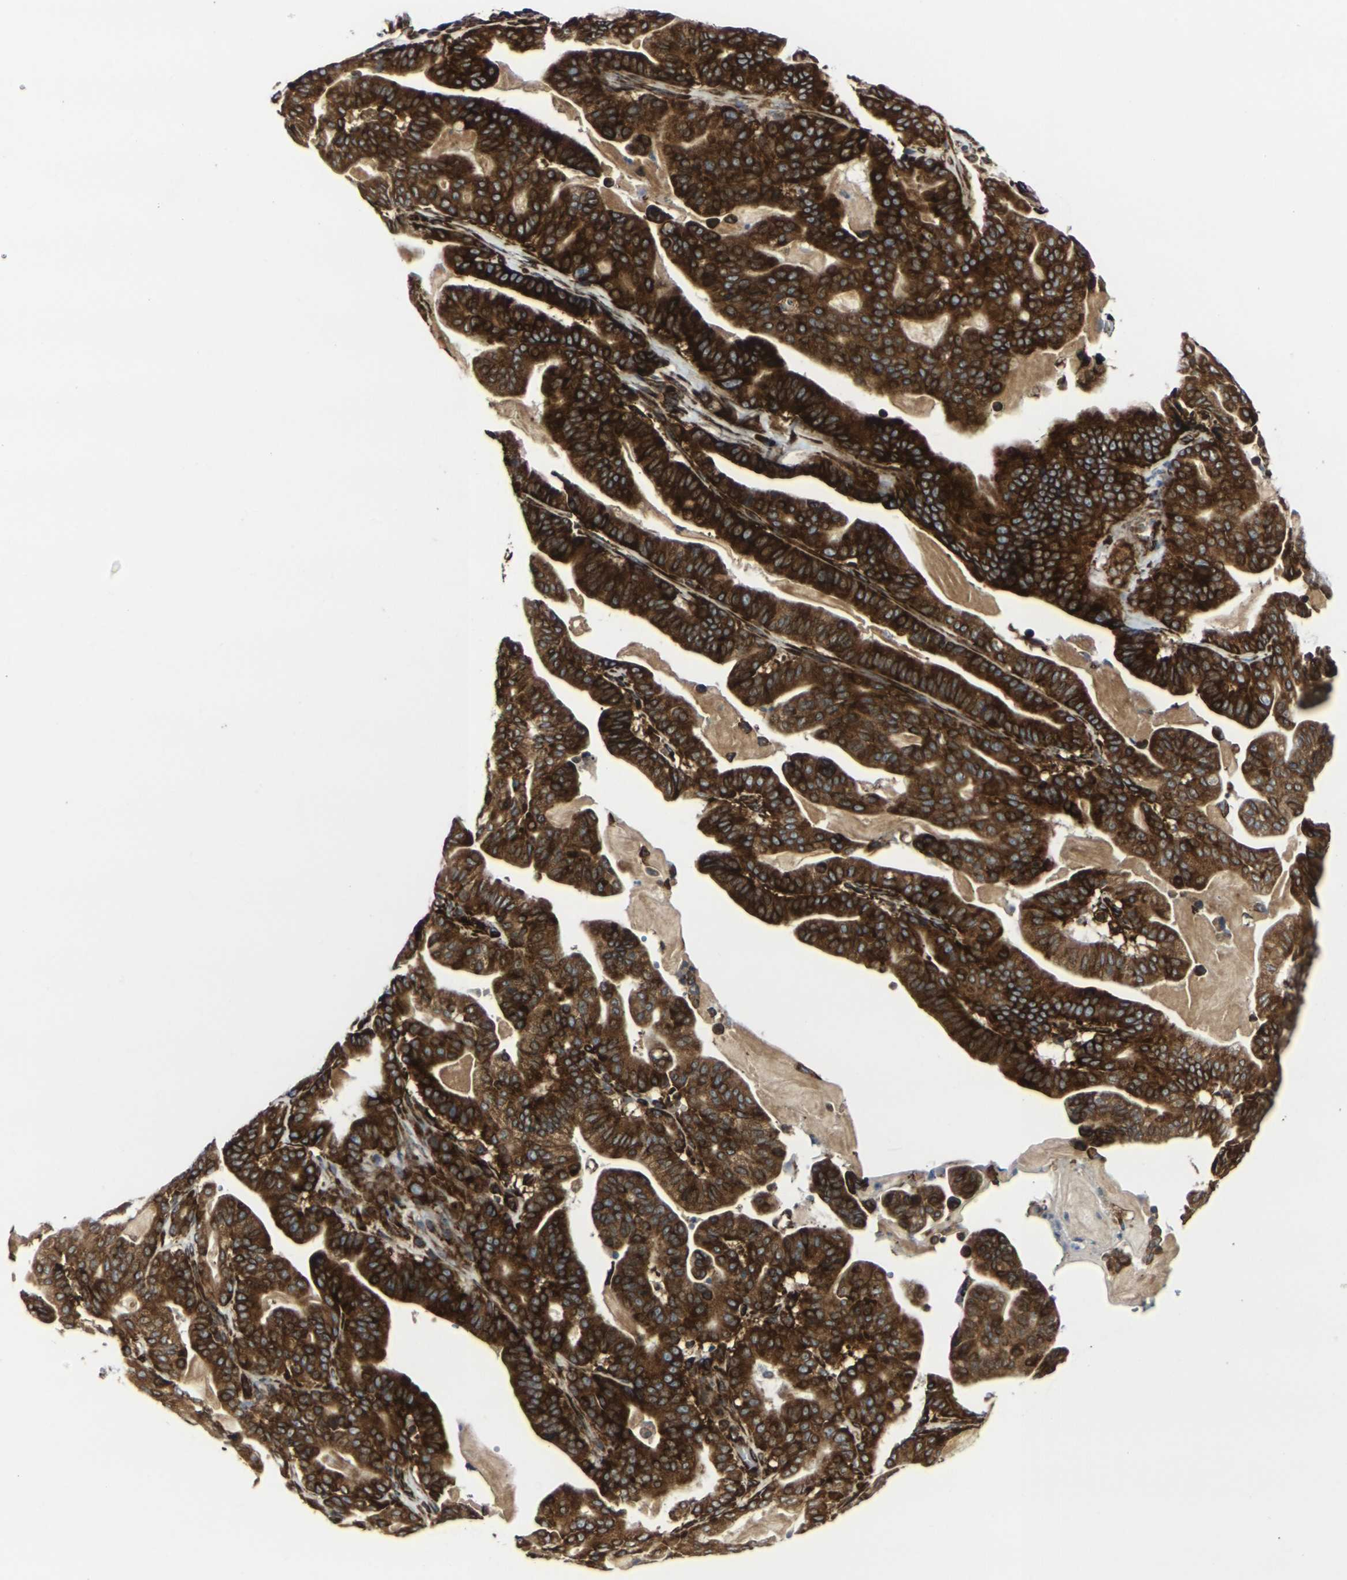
{"staining": {"intensity": "strong", "quantity": ">75%", "location": "cytoplasmic/membranous"}, "tissue": "pancreatic cancer", "cell_type": "Tumor cells", "image_type": "cancer", "snomed": [{"axis": "morphology", "description": "Adenocarcinoma, NOS"}, {"axis": "topography", "description": "Pancreas"}], "caption": "Approximately >75% of tumor cells in human pancreatic cancer (adenocarcinoma) exhibit strong cytoplasmic/membranous protein staining as visualized by brown immunohistochemical staining.", "gene": "MARCHF2", "patient": {"sex": "male", "age": 63}}